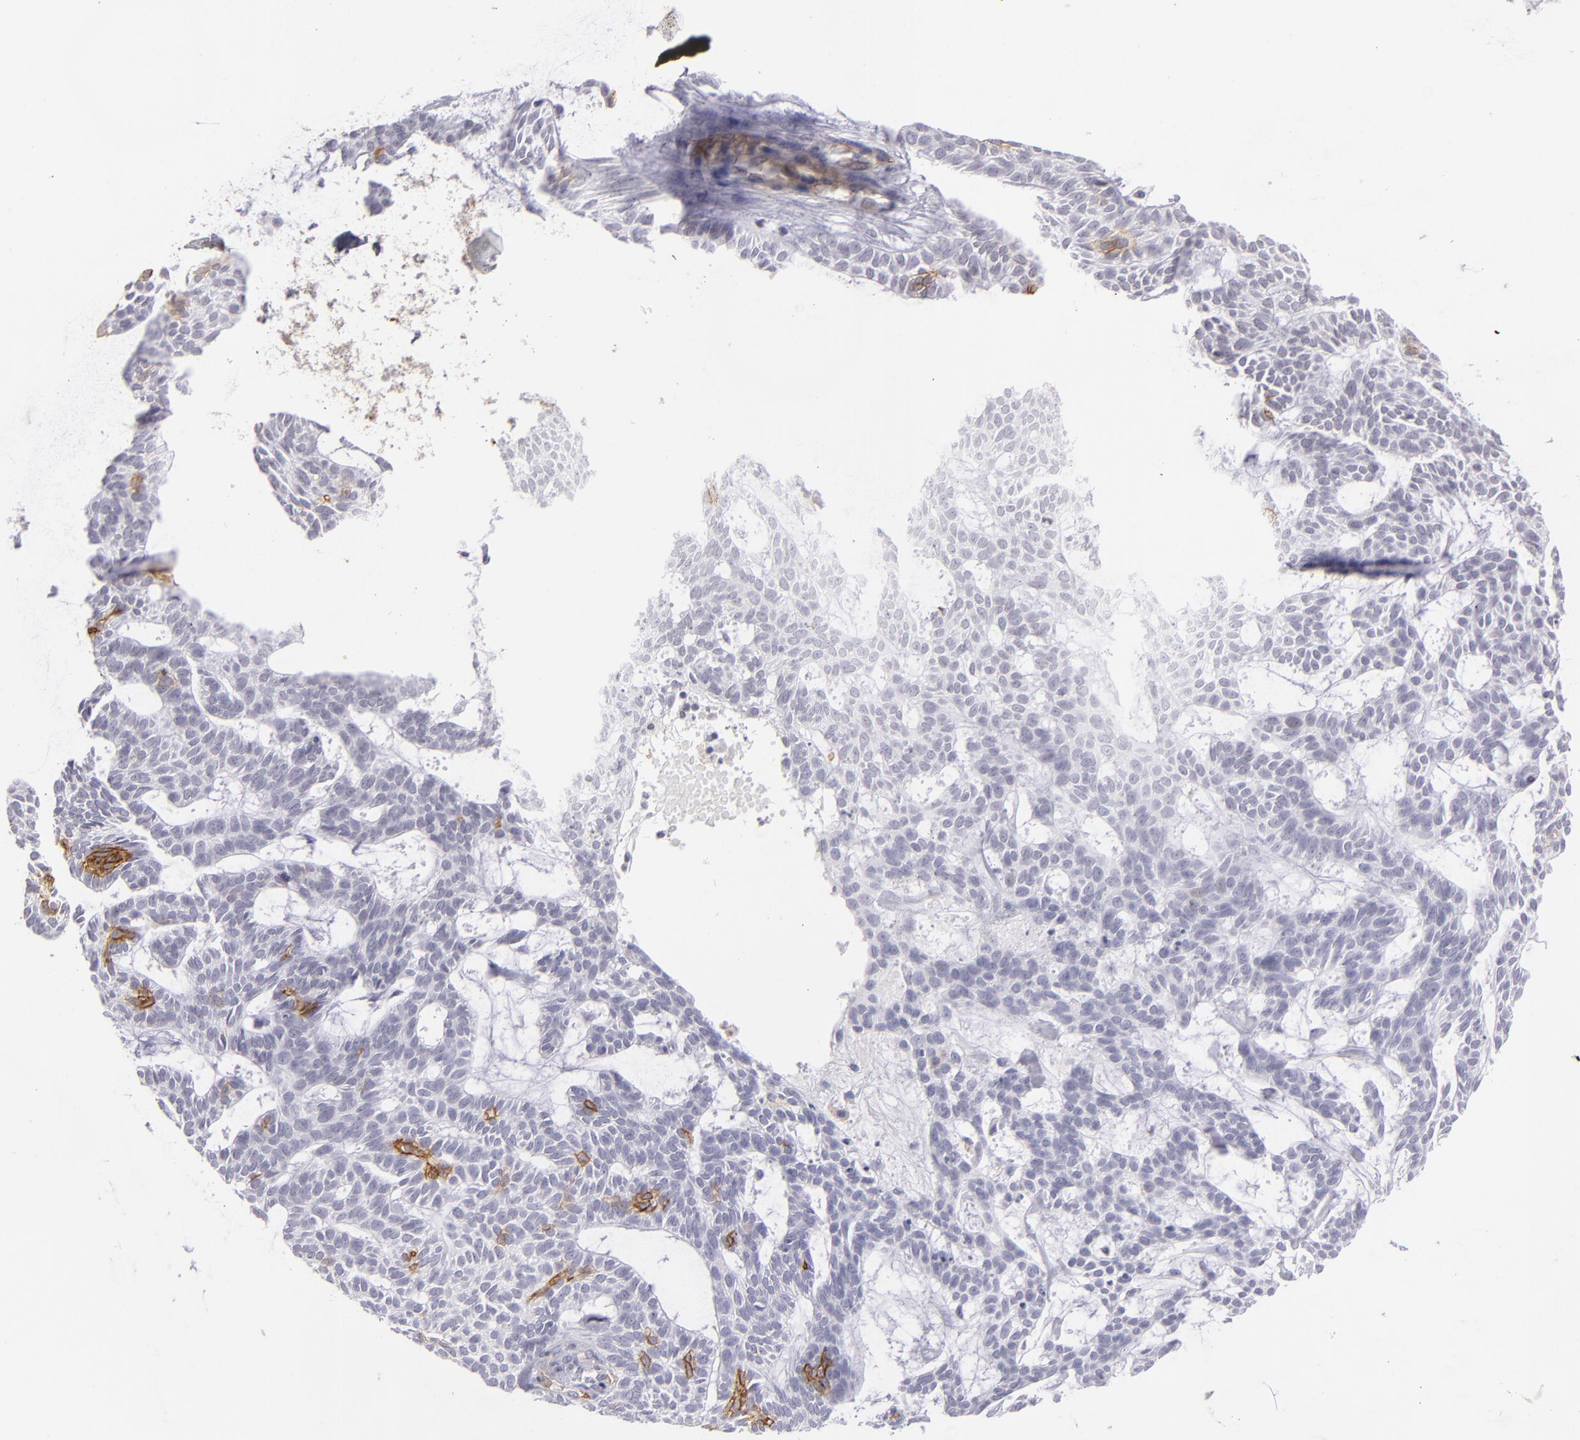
{"staining": {"intensity": "moderate", "quantity": "<25%", "location": "cytoplasmic/membranous"}, "tissue": "skin cancer", "cell_type": "Tumor cells", "image_type": "cancer", "snomed": [{"axis": "morphology", "description": "Basal cell carcinoma"}, {"axis": "topography", "description": "Skin"}], "caption": "Tumor cells reveal low levels of moderate cytoplasmic/membranous positivity in approximately <25% of cells in skin cancer. (IHC, brightfield microscopy, high magnification).", "gene": "THBD", "patient": {"sex": "male", "age": 75}}